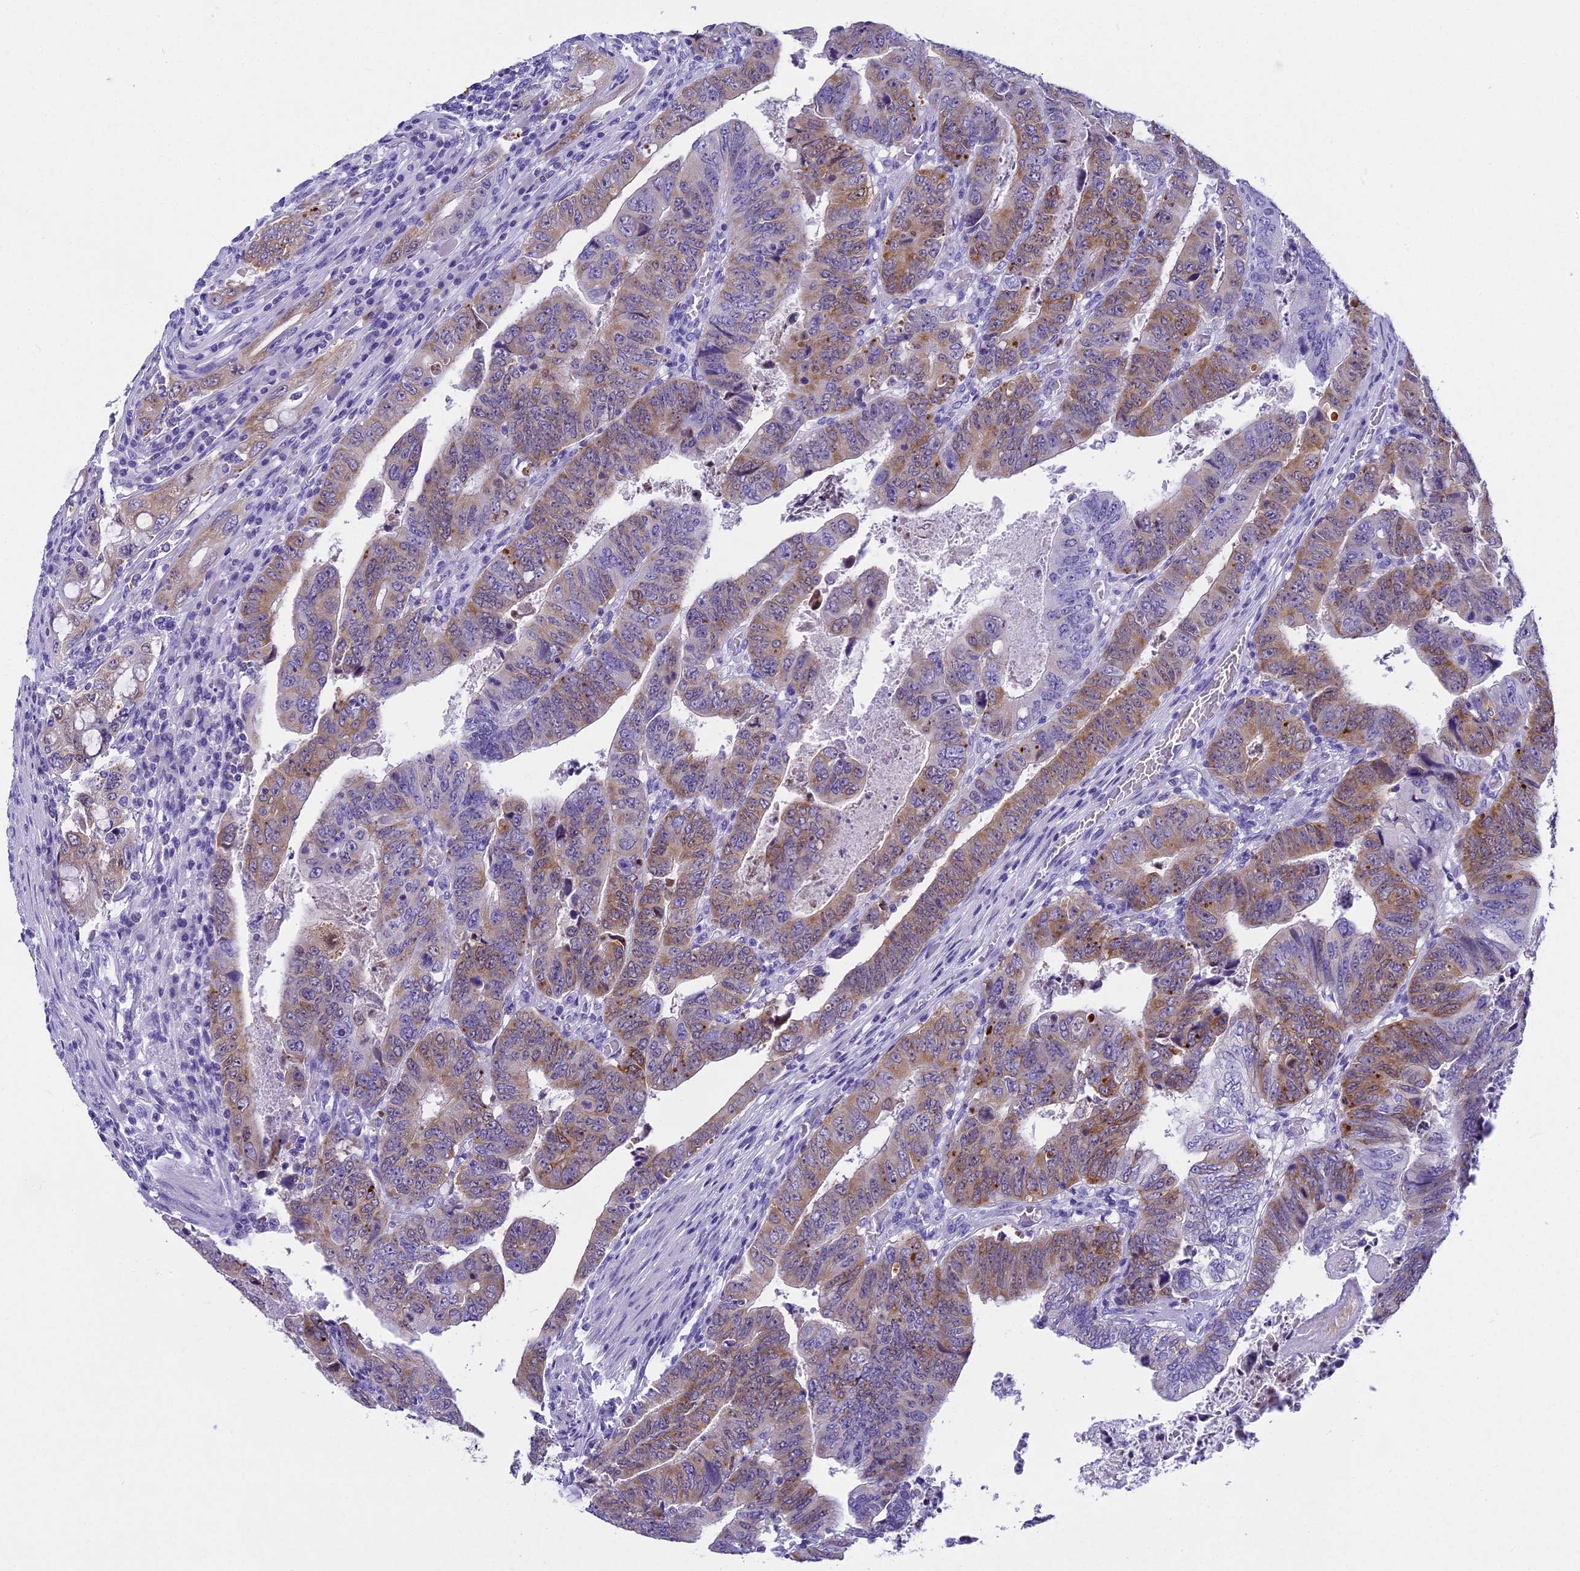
{"staining": {"intensity": "moderate", "quantity": "25%-75%", "location": "cytoplasmic/membranous"}, "tissue": "colorectal cancer", "cell_type": "Tumor cells", "image_type": "cancer", "snomed": [{"axis": "morphology", "description": "Normal tissue, NOS"}, {"axis": "morphology", "description": "Adenocarcinoma, NOS"}, {"axis": "topography", "description": "Rectum"}], "caption": "Adenocarcinoma (colorectal) stained for a protein demonstrates moderate cytoplasmic/membranous positivity in tumor cells.", "gene": "KCTD14", "patient": {"sex": "female", "age": 65}}